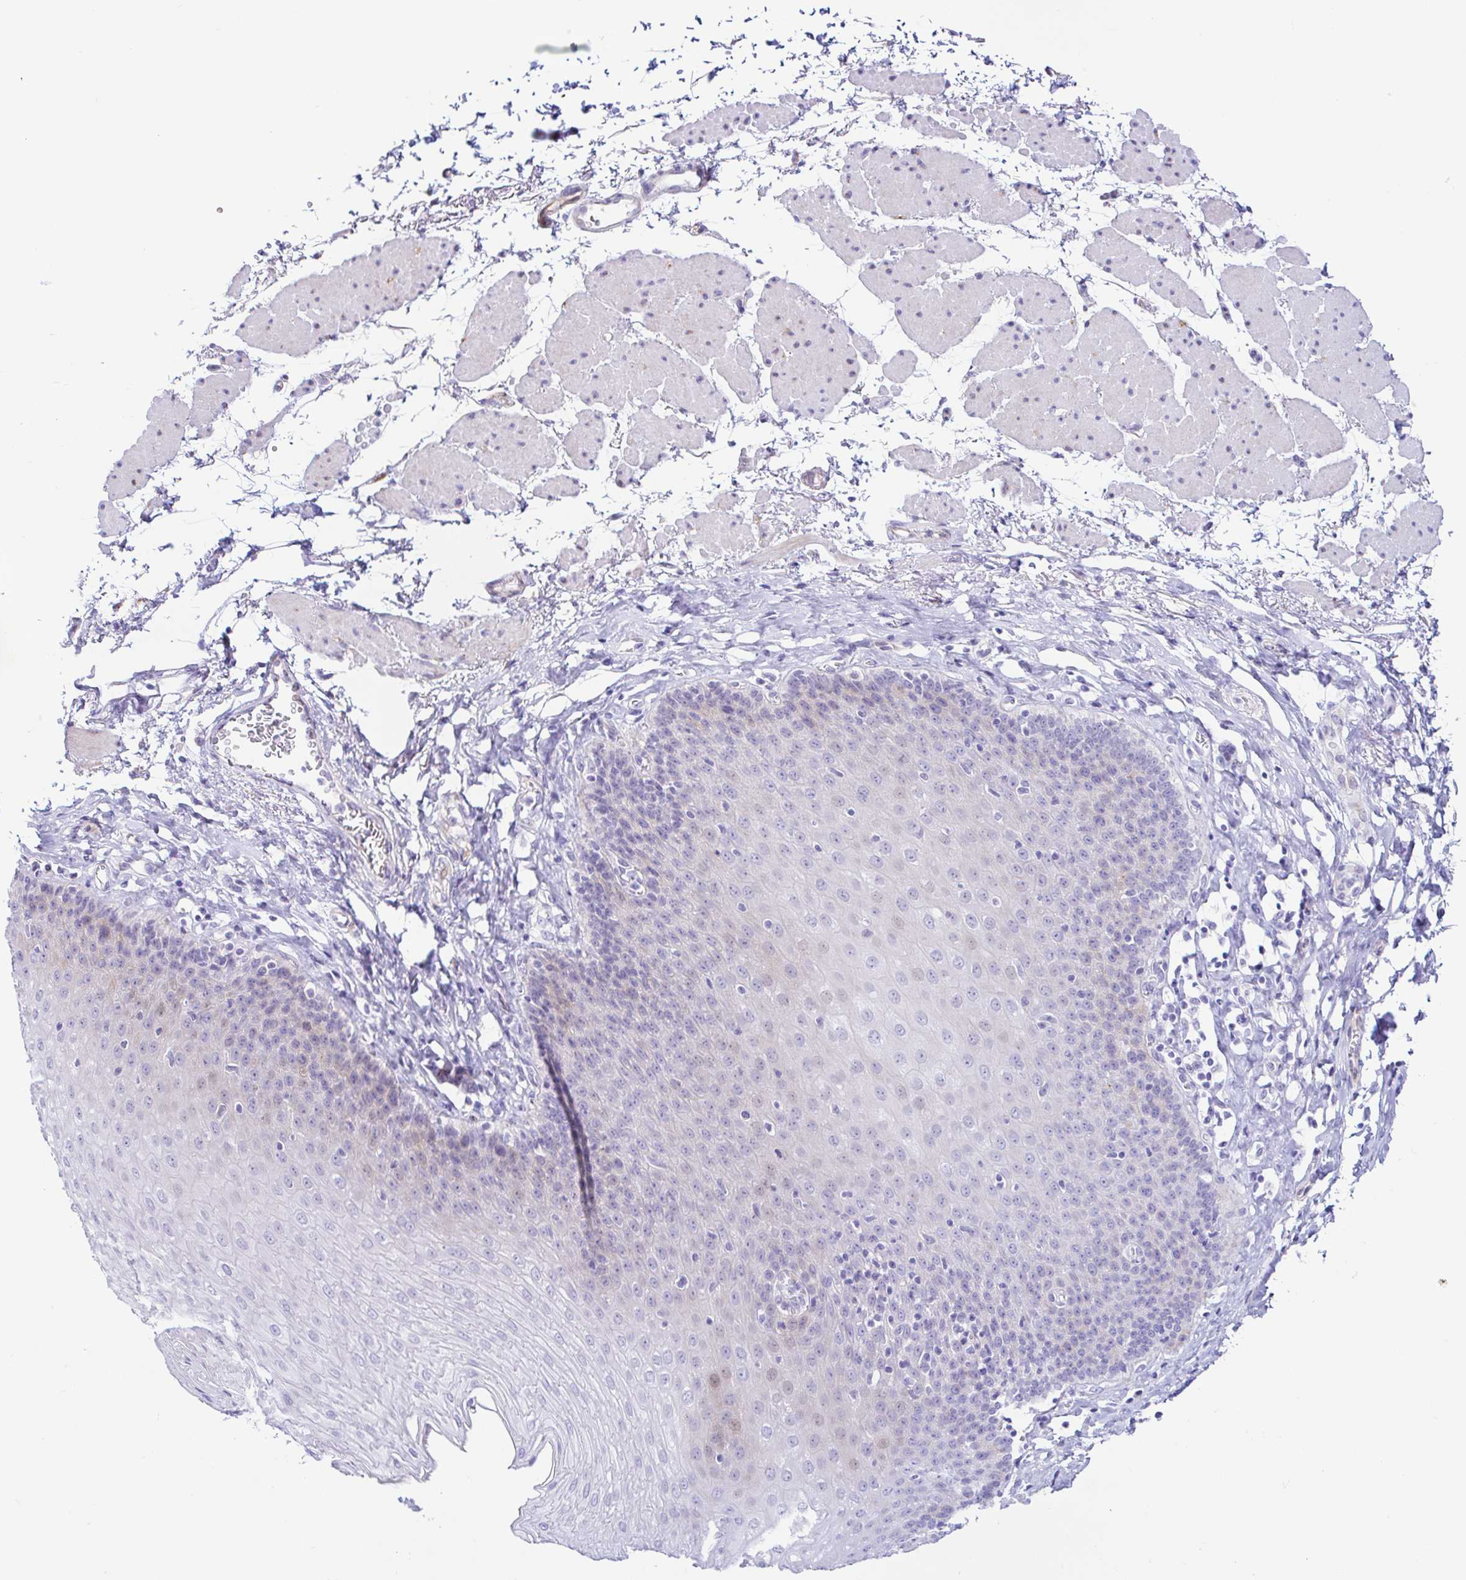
{"staining": {"intensity": "negative", "quantity": "none", "location": "none"}, "tissue": "esophagus", "cell_type": "Squamous epithelial cells", "image_type": "normal", "snomed": [{"axis": "morphology", "description": "Normal tissue, NOS"}, {"axis": "topography", "description": "Esophagus"}], "caption": "This is a histopathology image of immunohistochemistry (IHC) staining of unremarkable esophagus, which shows no positivity in squamous epithelial cells.", "gene": "PINLYP", "patient": {"sex": "female", "age": 81}}